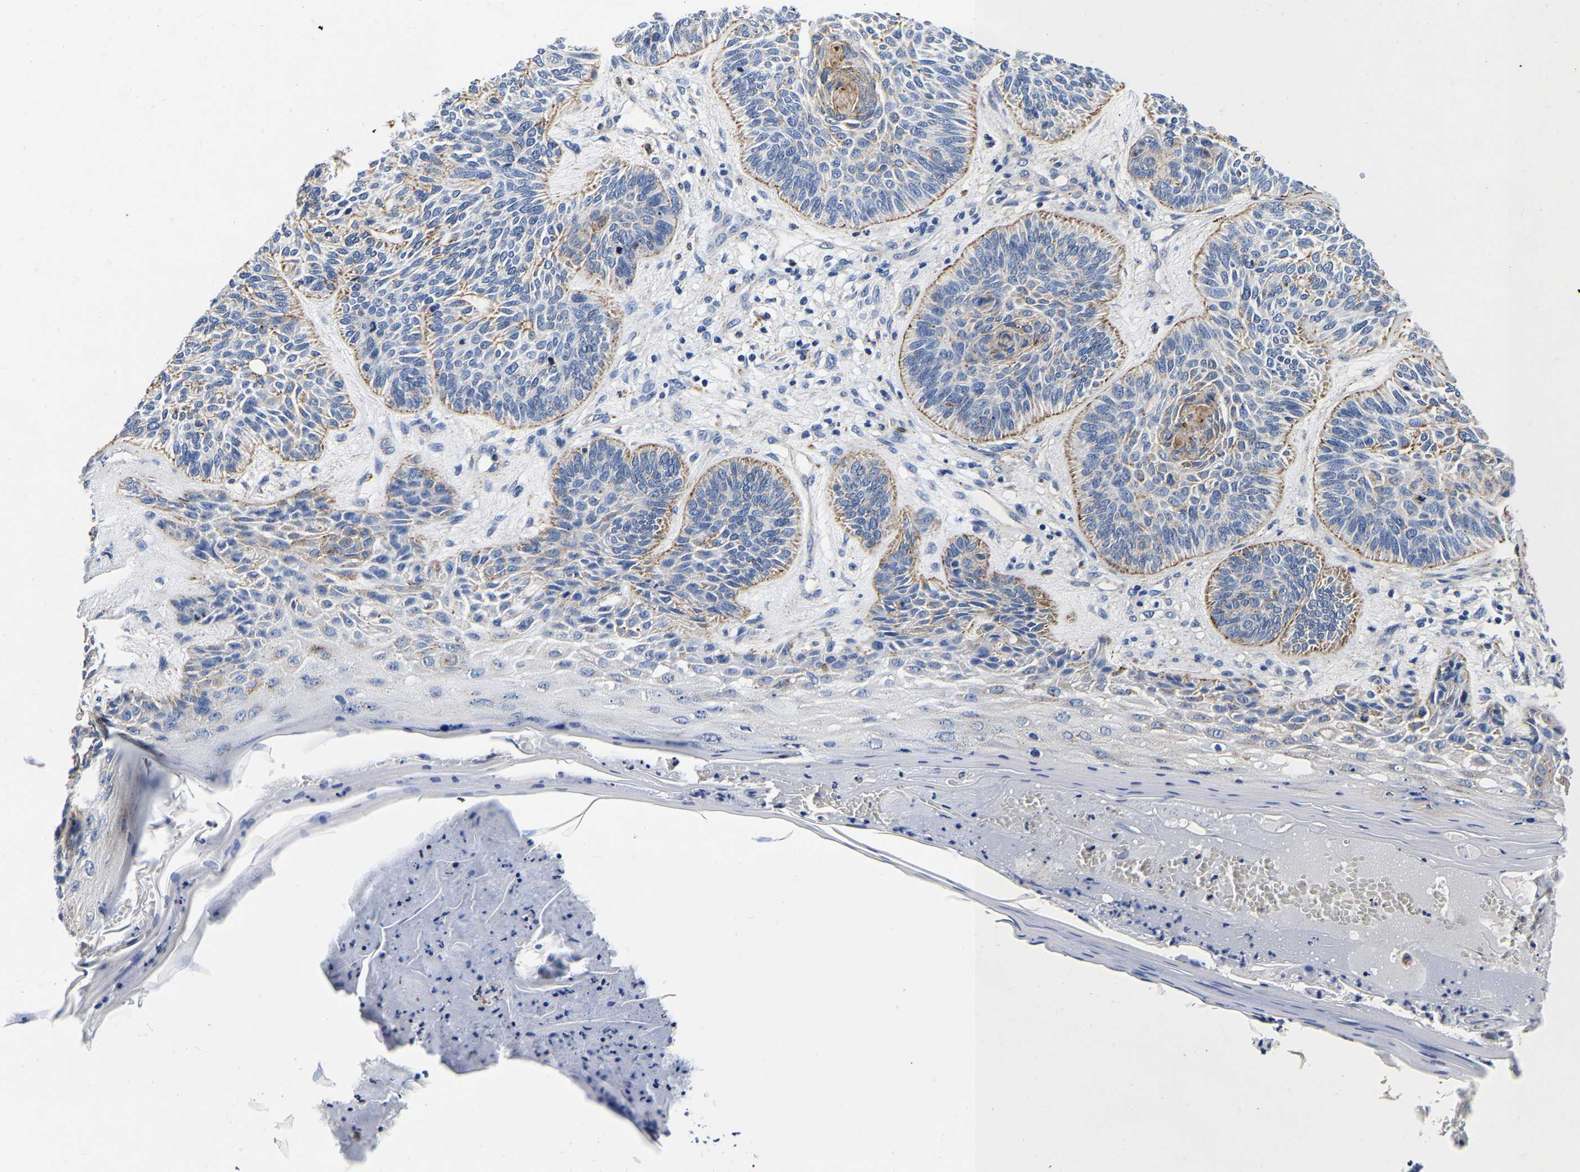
{"staining": {"intensity": "moderate", "quantity": "<25%", "location": "cytoplasmic/membranous"}, "tissue": "skin cancer", "cell_type": "Tumor cells", "image_type": "cancer", "snomed": [{"axis": "morphology", "description": "Basal cell carcinoma"}, {"axis": "topography", "description": "Skin"}], "caption": "Skin basal cell carcinoma stained for a protein (brown) exhibits moderate cytoplasmic/membranous positive staining in about <25% of tumor cells.", "gene": "GRN", "patient": {"sex": "male", "age": 55}}